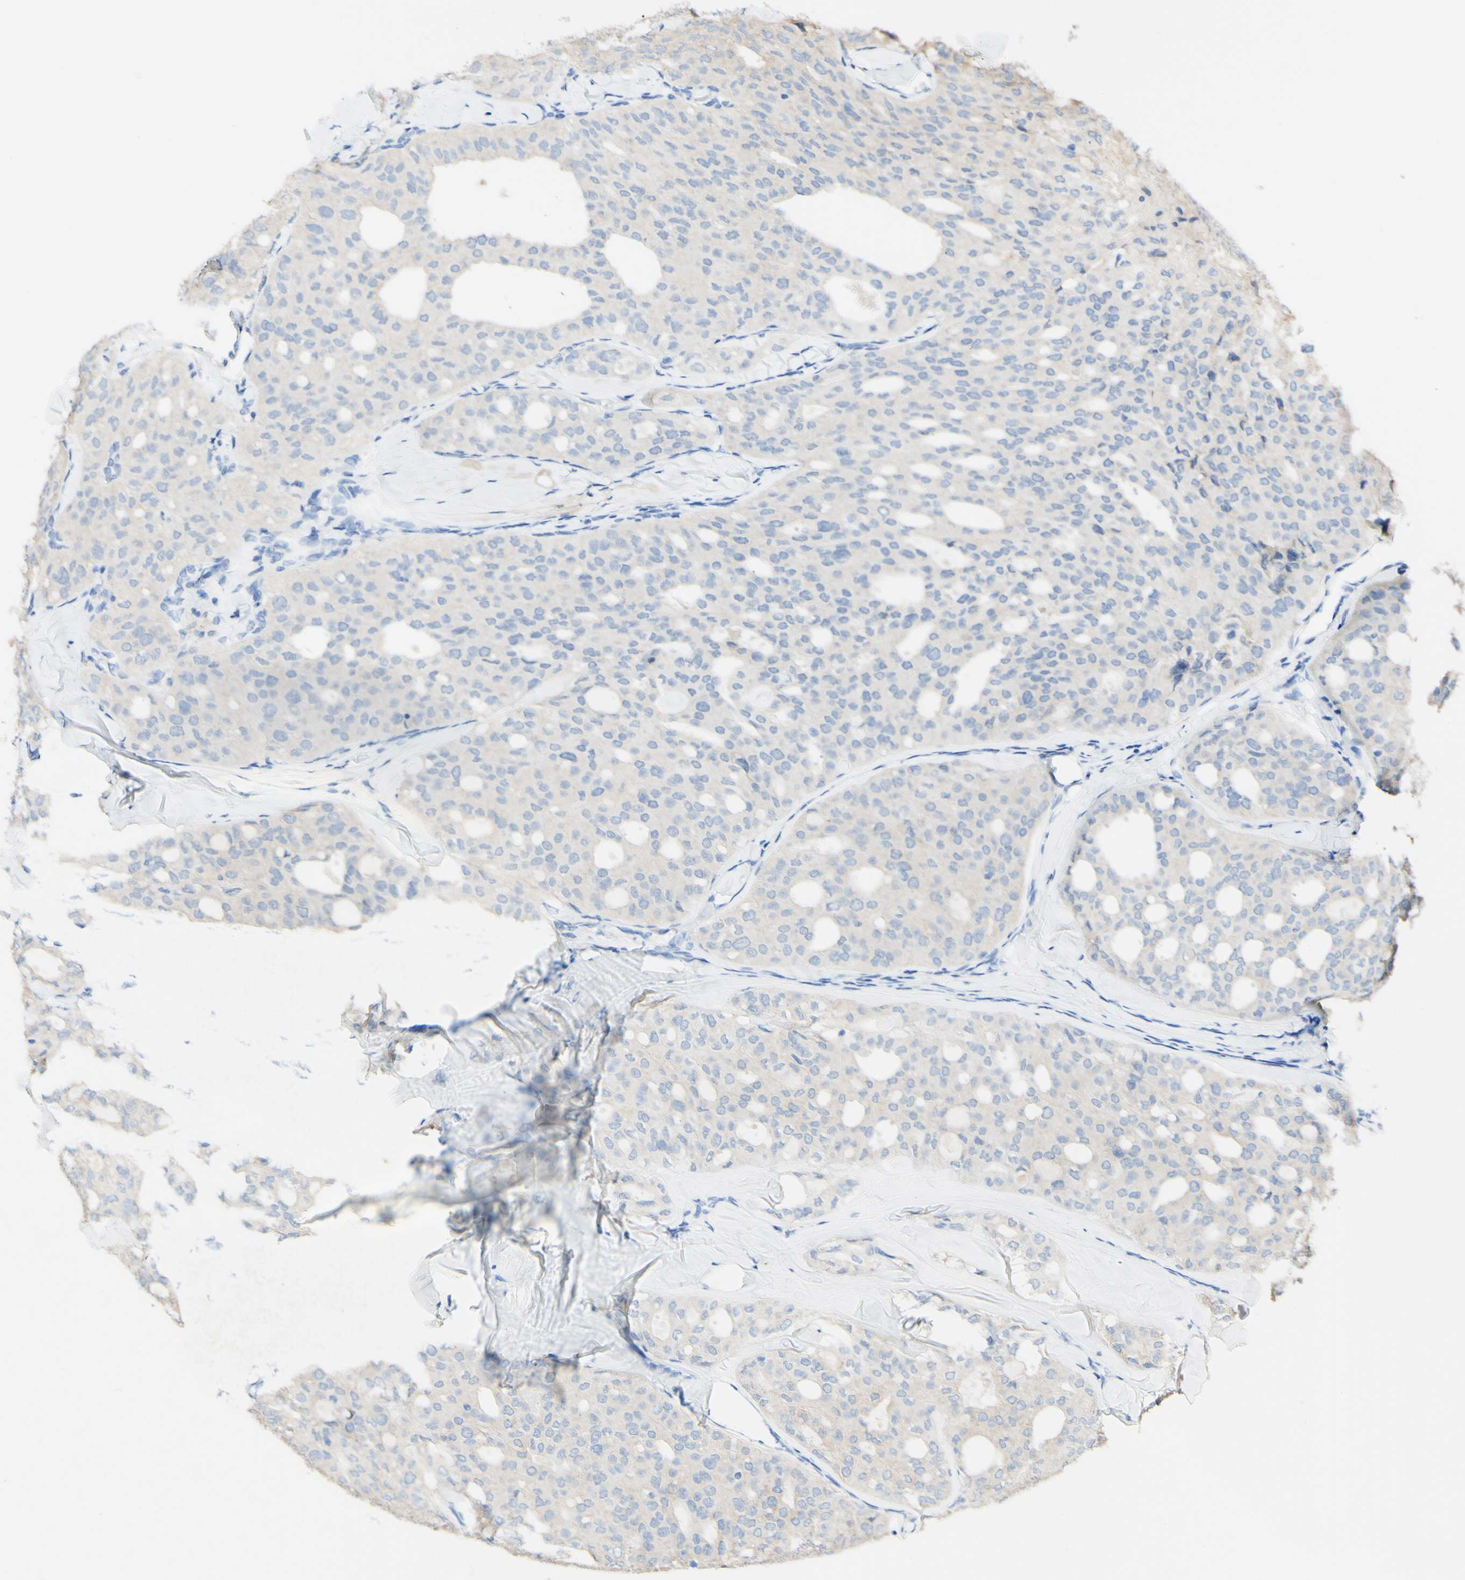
{"staining": {"intensity": "negative", "quantity": "none", "location": "none"}, "tissue": "thyroid cancer", "cell_type": "Tumor cells", "image_type": "cancer", "snomed": [{"axis": "morphology", "description": "Follicular adenoma carcinoma, NOS"}, {"axis": "topography", "description": "Thyroid gland"}], "caption": "IHC of human thyroid cancer (follicular adenoma carcinoma) displays no staining in tumor cells. (DAB IHC with hematoxylin counter stain).", "gene": "FGF4", "patient": {"sex": "male", "age": 75}}